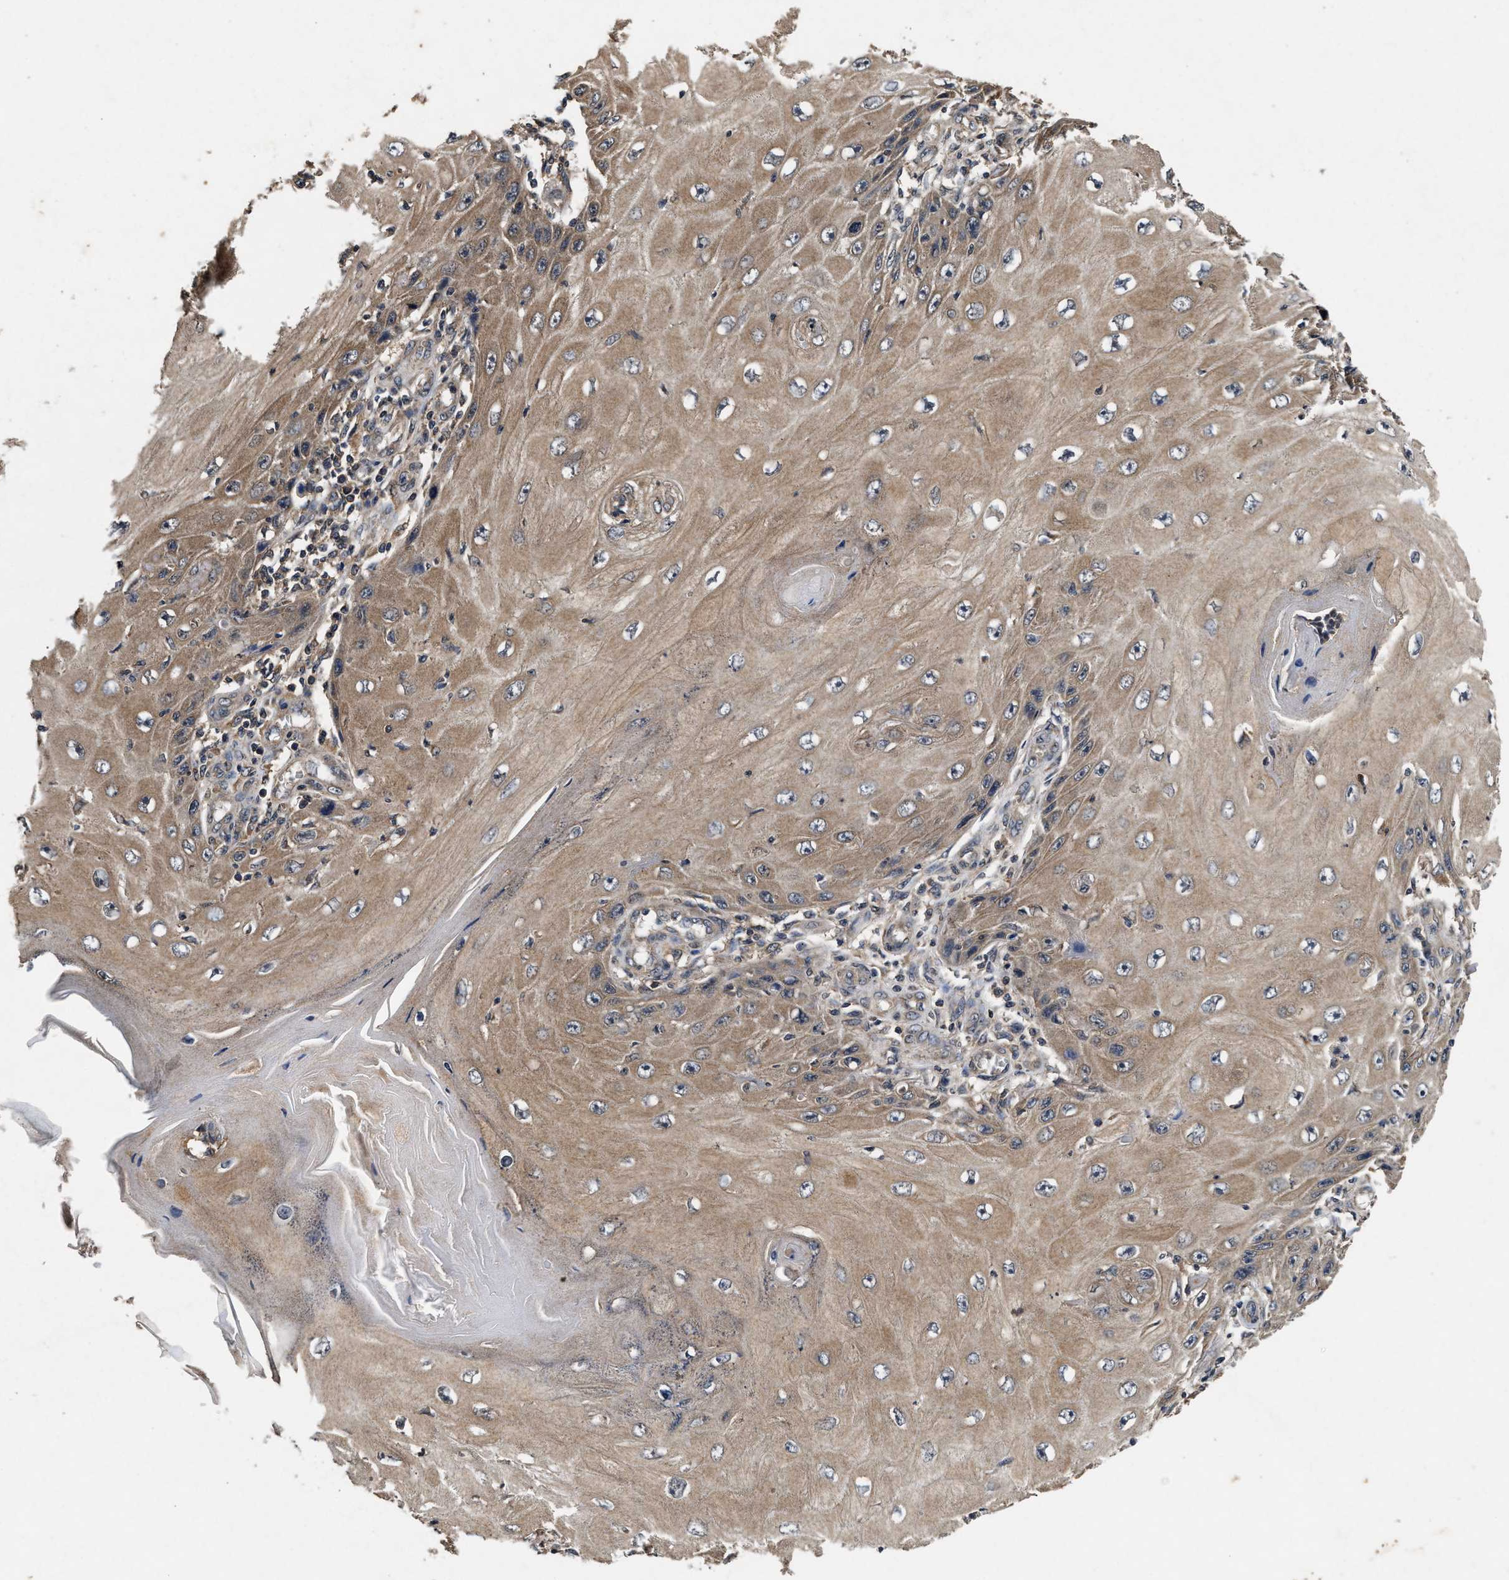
{"staining": {"intensity": "moderate", "quantity": "25%-75%", "location": "cytoplasmic/membranous"}, "tissue": "skin cancer", "cell_type": "Tumor cells", "image_type": "cancer", "snomed": [{"axis": "morphology", "description": "Squamous cell carcinoma, NOS"}, {"axis": "topography", "description": "Skin"}], "caption": "This is a photomicrograph of IHC staining of squamous cell carcinoma (skin), which shows moderate expression in the cytoplasmic/membranous of tumor cells.", "gene": "PDAP1", "patient": {"sex": "female", "age": 73}}